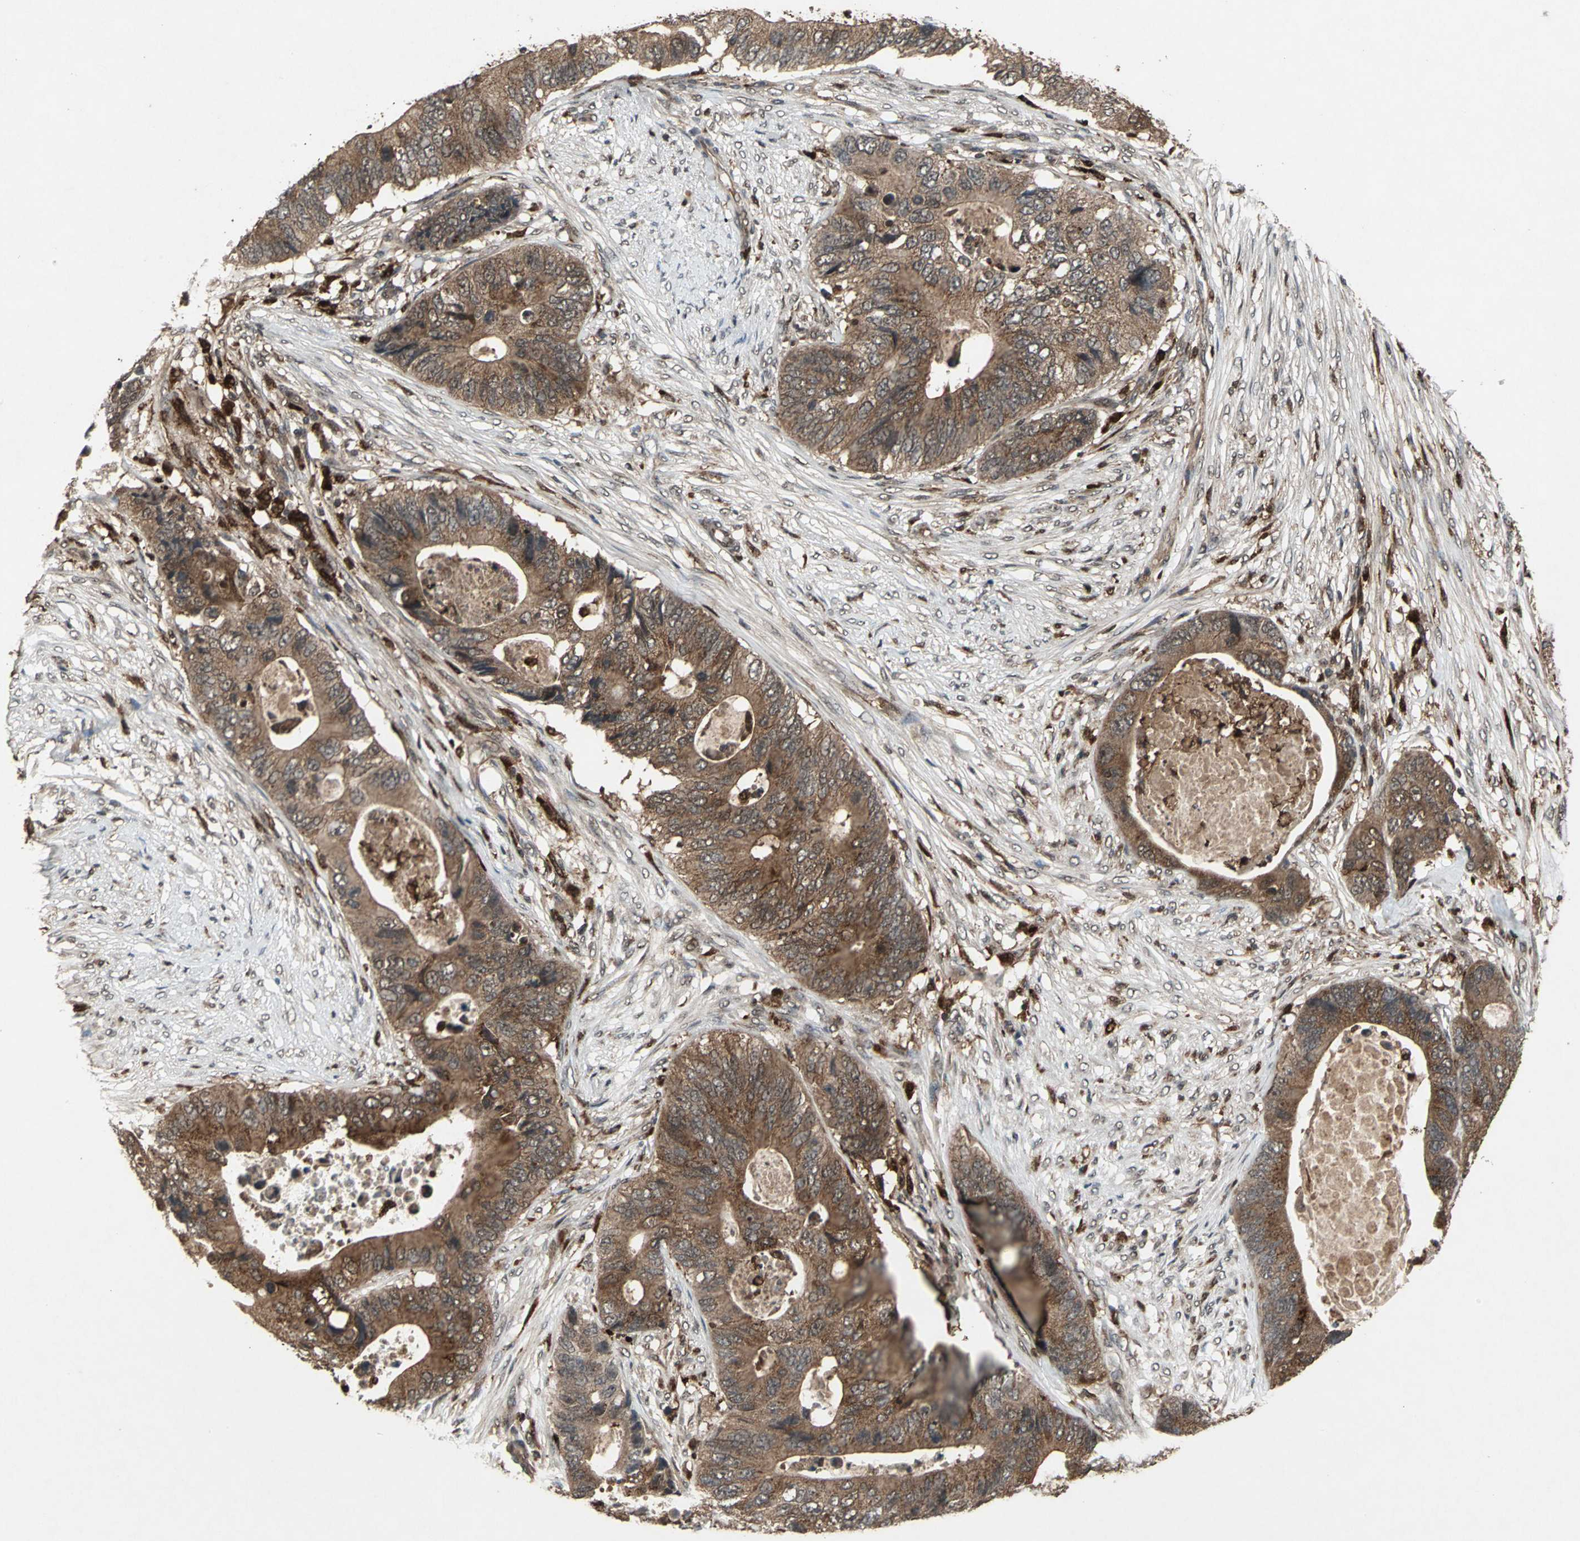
{"staining": {"intensity": "moderate", "quantity": ">75%", "location": "cytoplasmic/membranous"}, "tissue": "colorectal cancer", "cell_type": "Tumor cells", "image_type": "cancer", "snomed": [{"axis": "morphology", "description": "Adenocarcinoma, NOS"}, {"axis": "topography", "description": "Colon"}], "caption": "A medium amount of moderate cytoplasmic/membranous staining is identified in about >75% of tumor cells in colorectal cancer tissue. (Brightfield microscopy of DAB IHC at high magnification).", "gene": "PYCARD", "patient": {"sex": "male", "age": 71}}